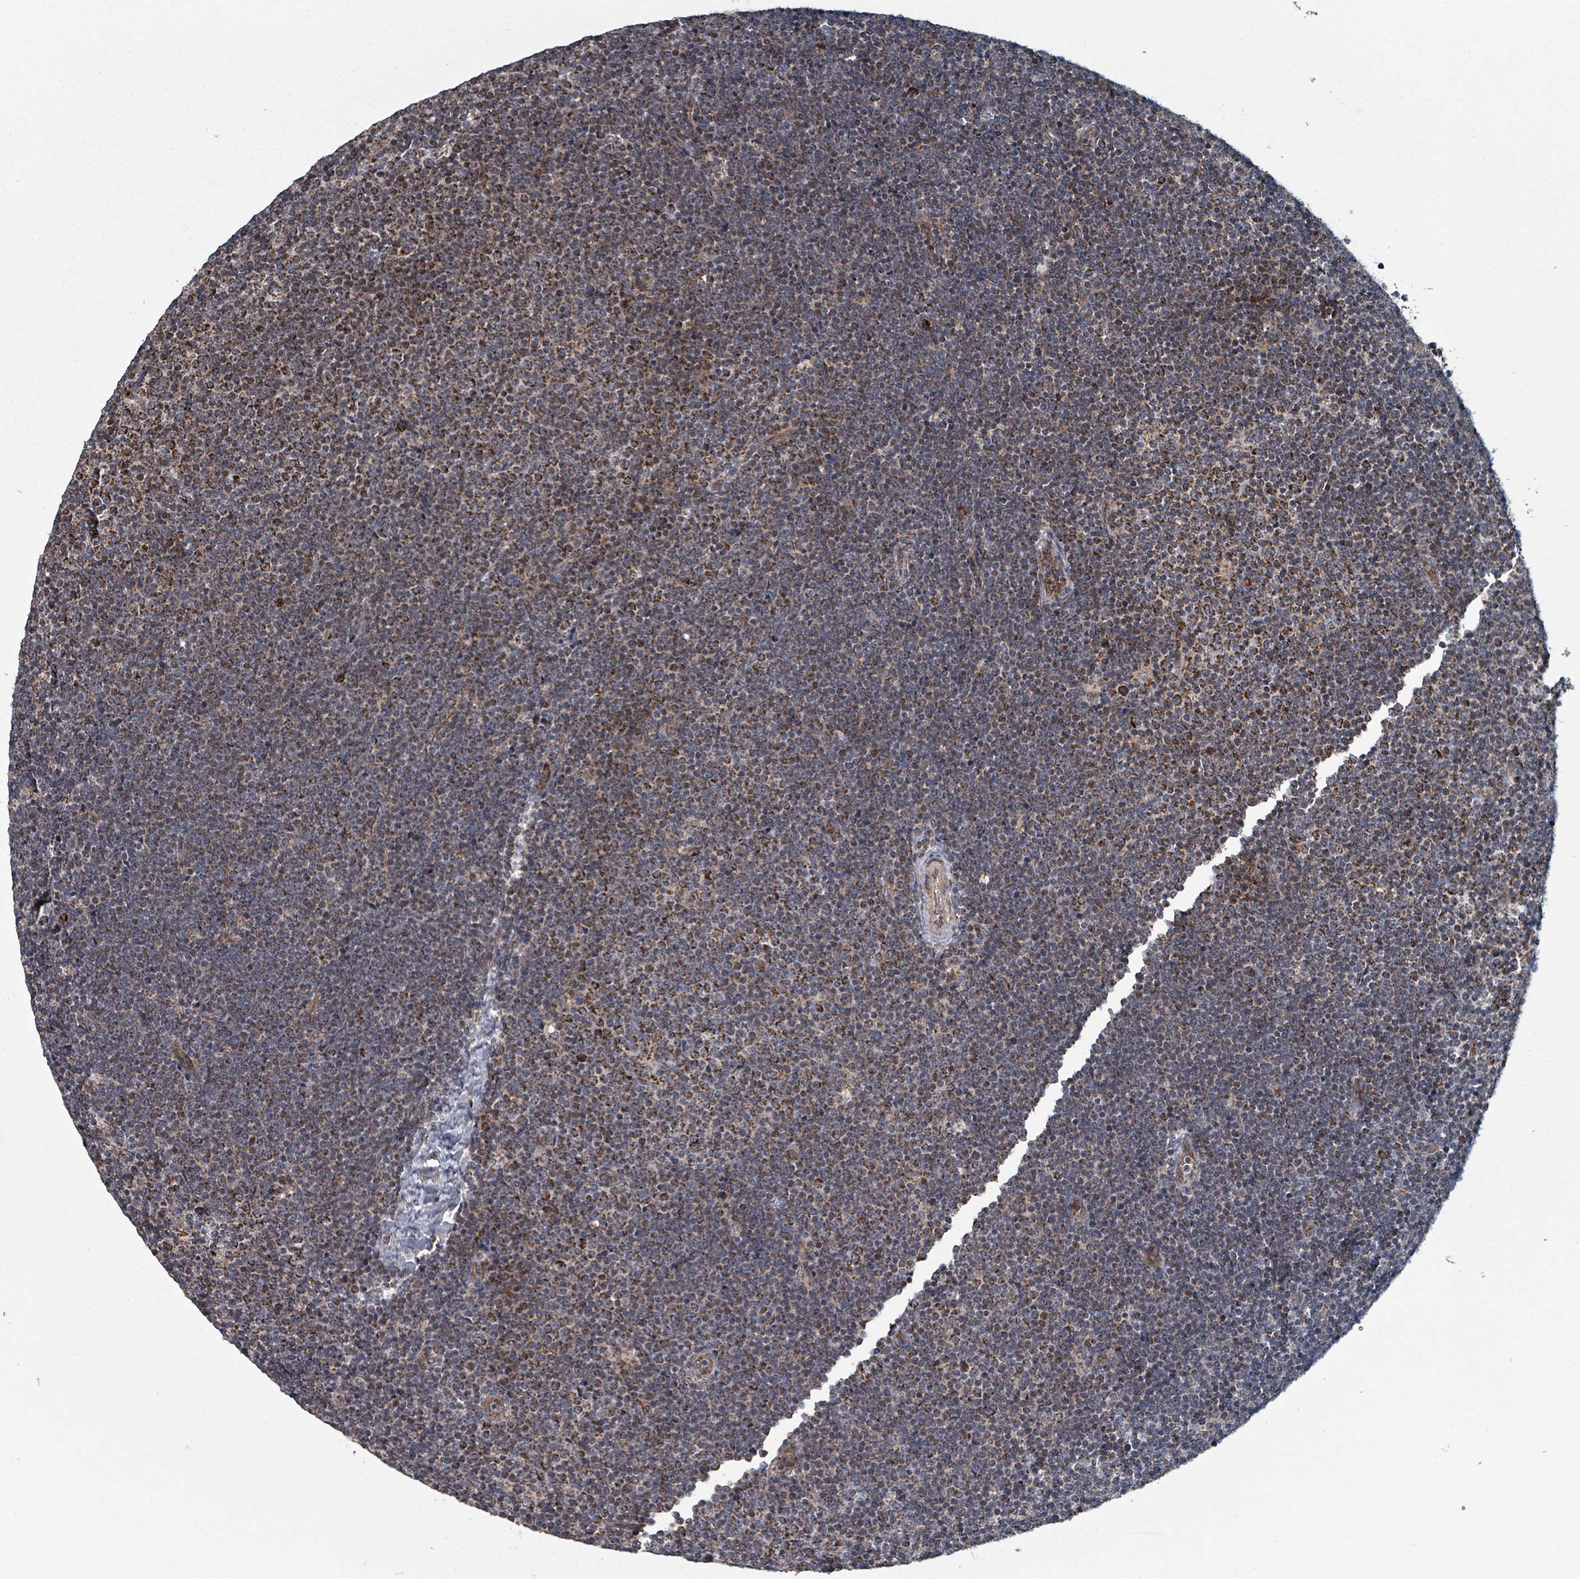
{"staining": {"intensity": "strong", "quantity": "25%-75%", "location": "cytoplasmic/membranous"}, "tissue": "lymphoma", "cell_type": "Tumor cells", "image_type": "cancer", "snomed": [{"axis": "morphology", "description": "Malignant lymphoma, non-Hodgkin's type, Low grade"}, {"axis": "topography", "description": "Lymph node"}], "caption": "Immunohistochemistry of lymphoma displays high levels of strong cytoplasmic/membranous staining in approximately 25%-75% of tumor cells. The staining was performed using DAB to visualize the protein expression in brown, while the nuclei were stained in blue with hematoxylin (Magnification: 20x).", "gene": "MRPL4", "patient": {"sex": "male", "age": 48}}